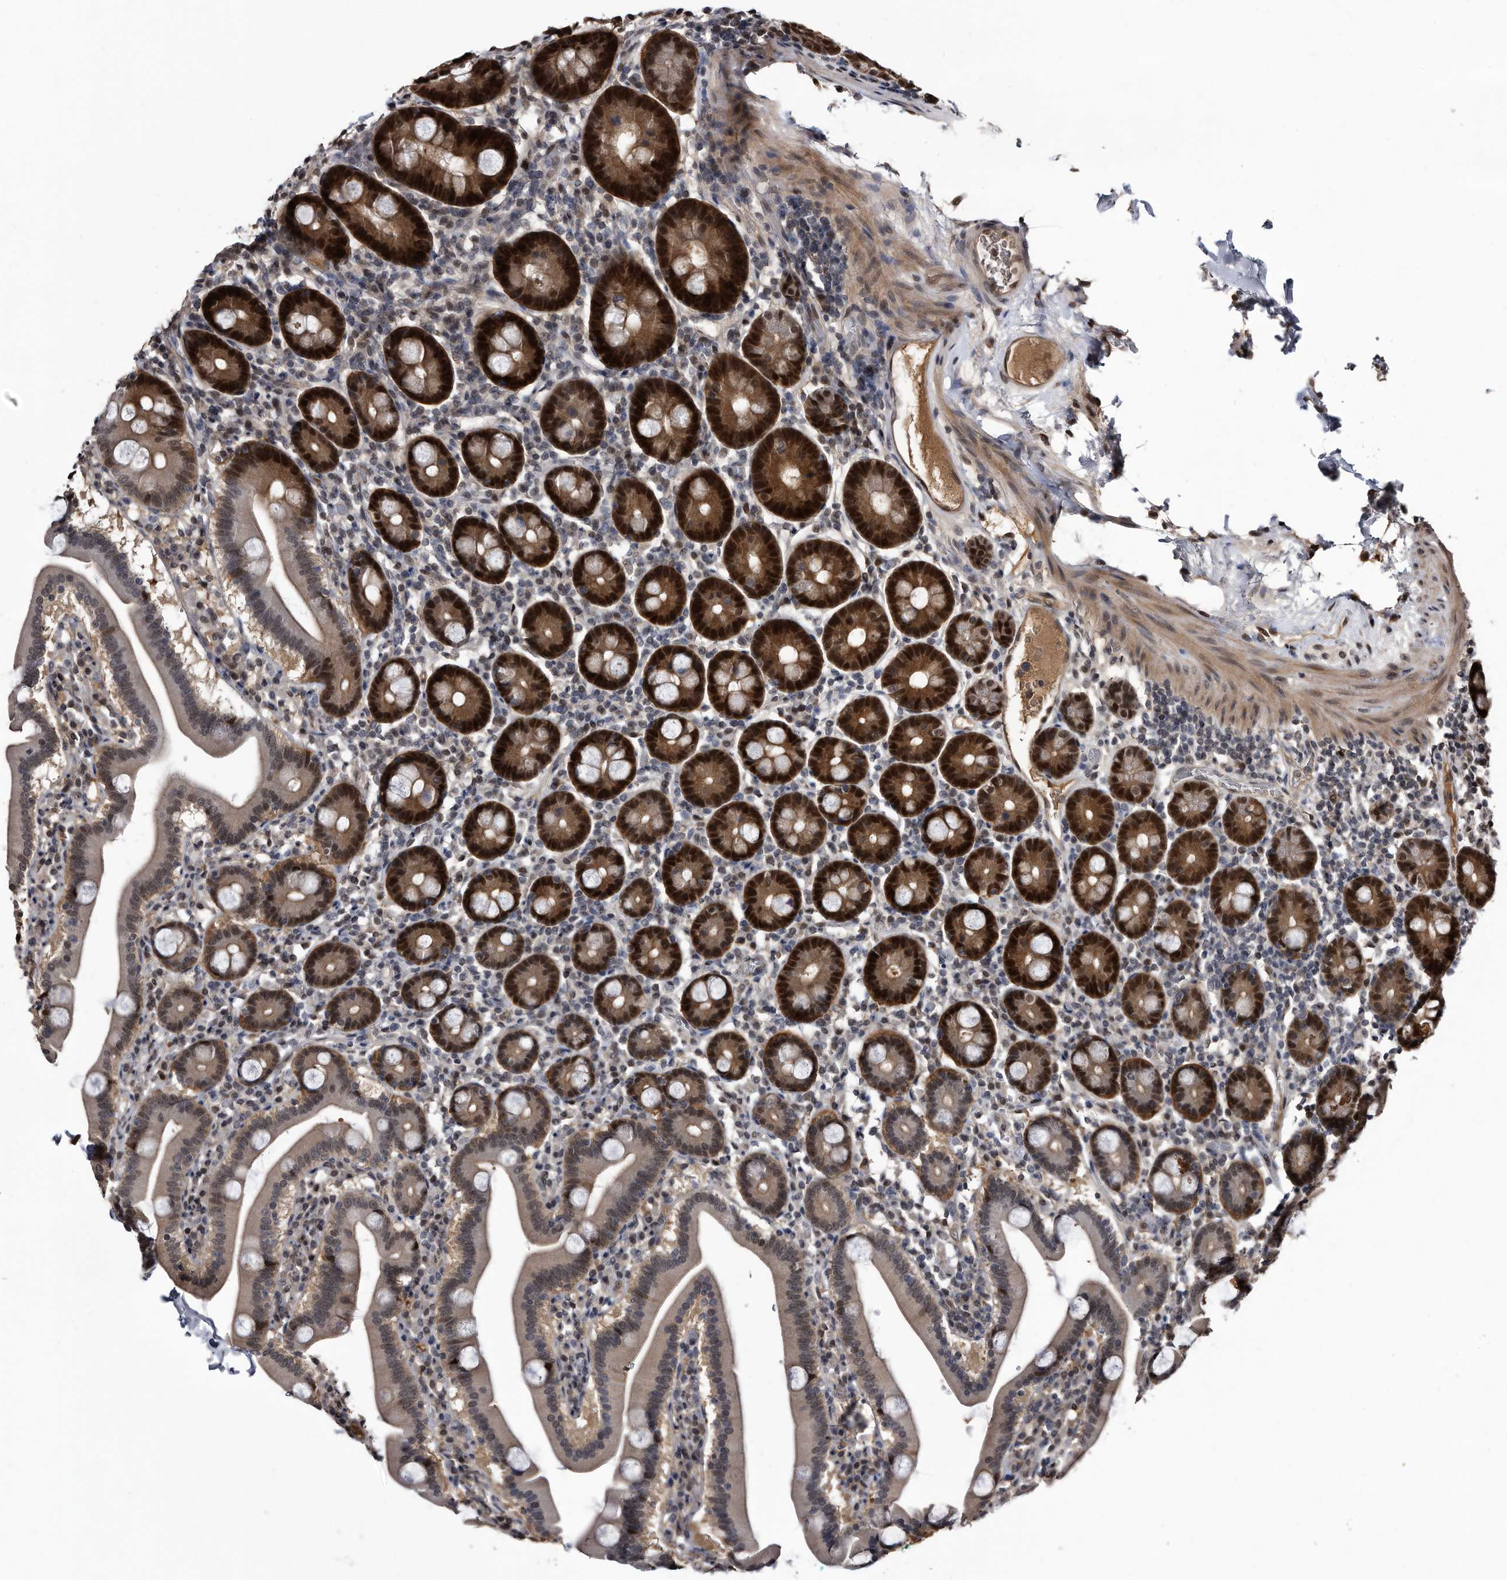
{"staining": {"intensity": "strong", "quantity": ">75%", "location": "cytoplasmic/membranous,nuclear"}, "tissue": "duodenum", "cell_type": "Glandular cells", "image_type": "normal", "snomed": [{"axis": "morphology", "description": "Normal tissue, NOS"}, {"axis": "topography", "description": "Duodenum"}], "caption": "Brown immunohistochemical staining in benign human duodenum demonstrates strong cytoplasmic/membranous,nuclear positivity in approximately >75% of glandular cells. The protein of interest is stained brown, and the nuclei are stained in blue (DAB (3,3'-diaminobenzidine) IHC with brightfield microscopy, high magnification).", "gene": "RAD23B", "patient": {"sex": "male", "age": 55}}